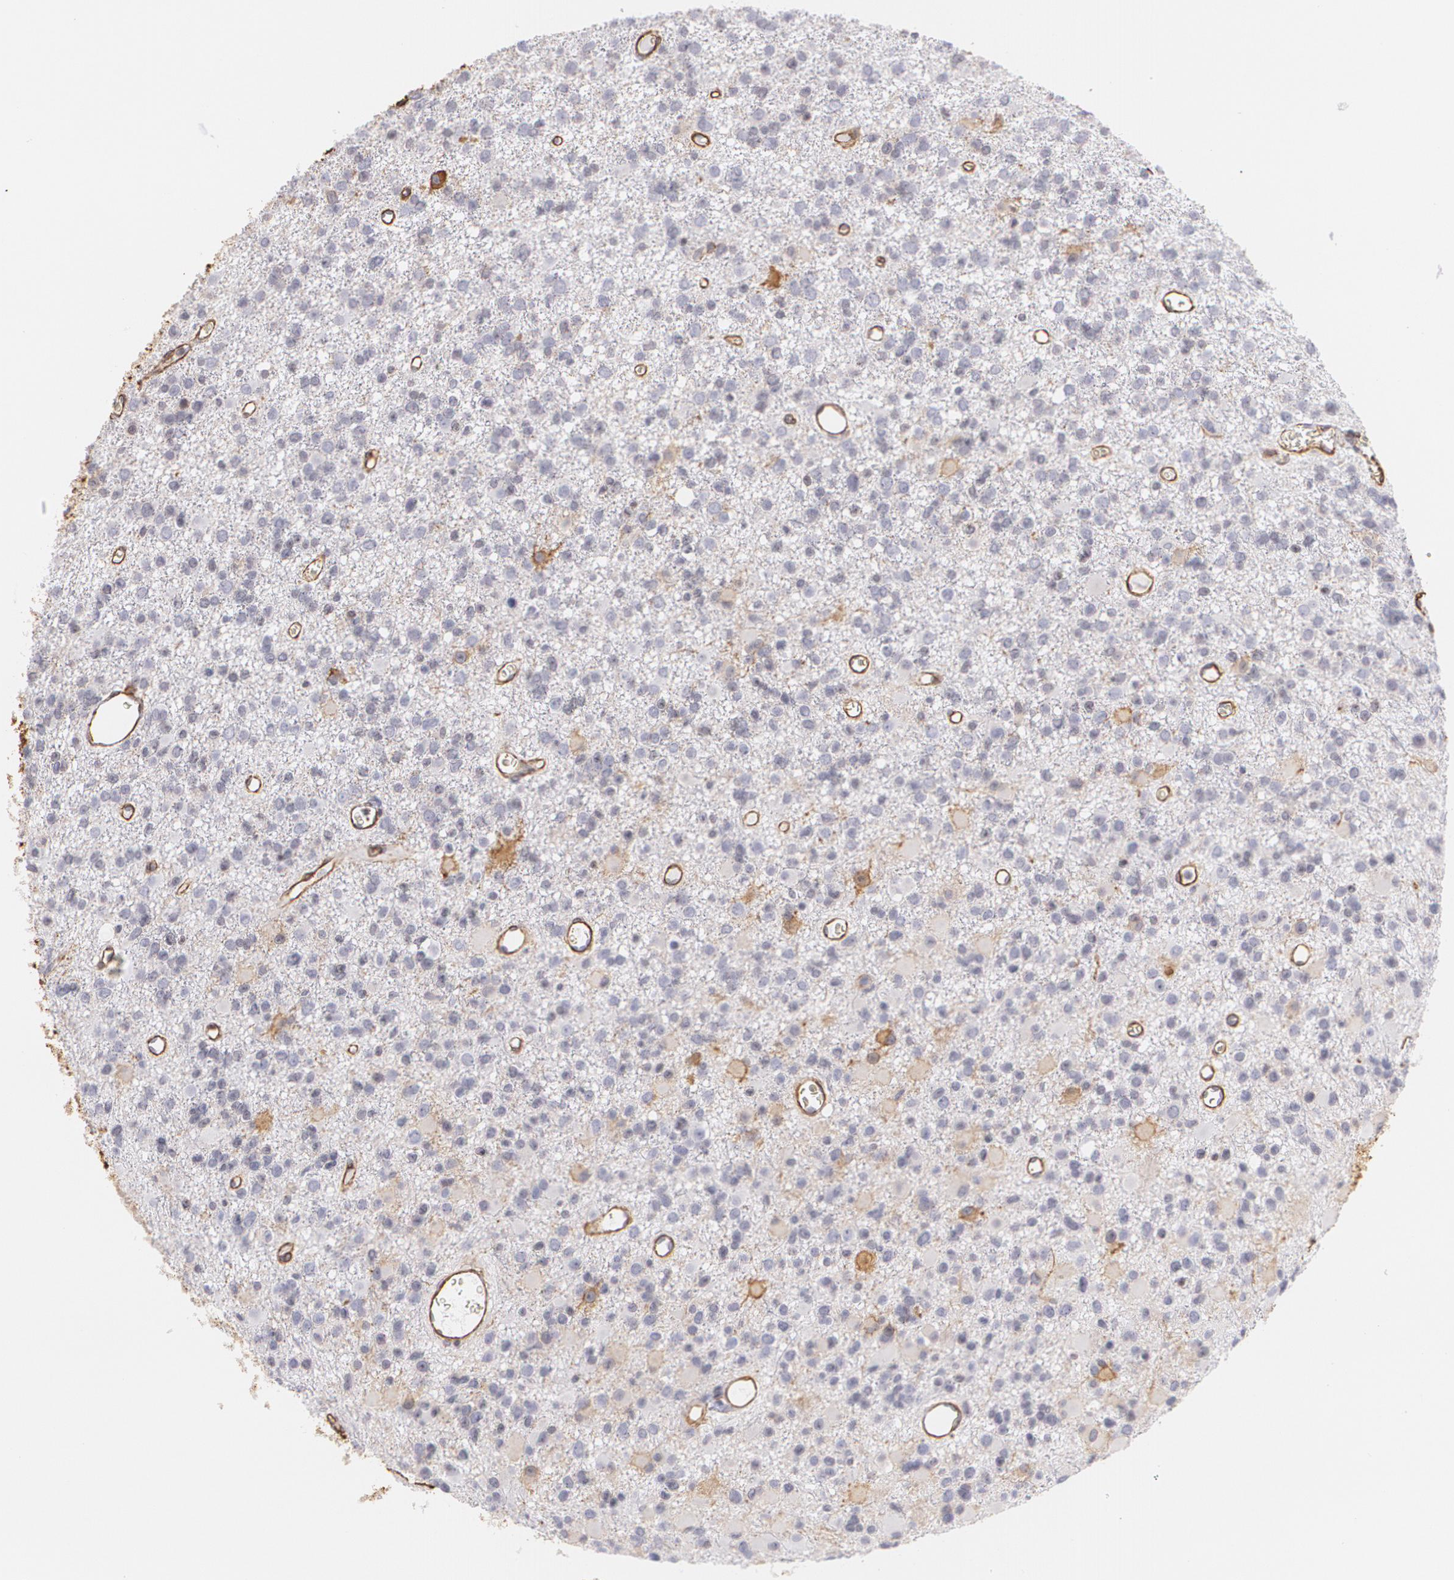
{"staining": {"intensity": "negative", "quantity": "none", "location": "none"}, "tissue": "glioma", "cell_type": "Tumor cells", "image_type": "cancer", "snomed": [{"axis": "morphology", "description": "Glioma, malignant, Low grade"}, {"axis": "topography", "description": "Brain"}], "caption": "Glioma was stained to show a protein in brown. There is no significant expression in tumor cells. (DAB immunohistochemistry, high magnification).", "gene": "VAMP1", "patient": {"sex": "male", "age": 42}}